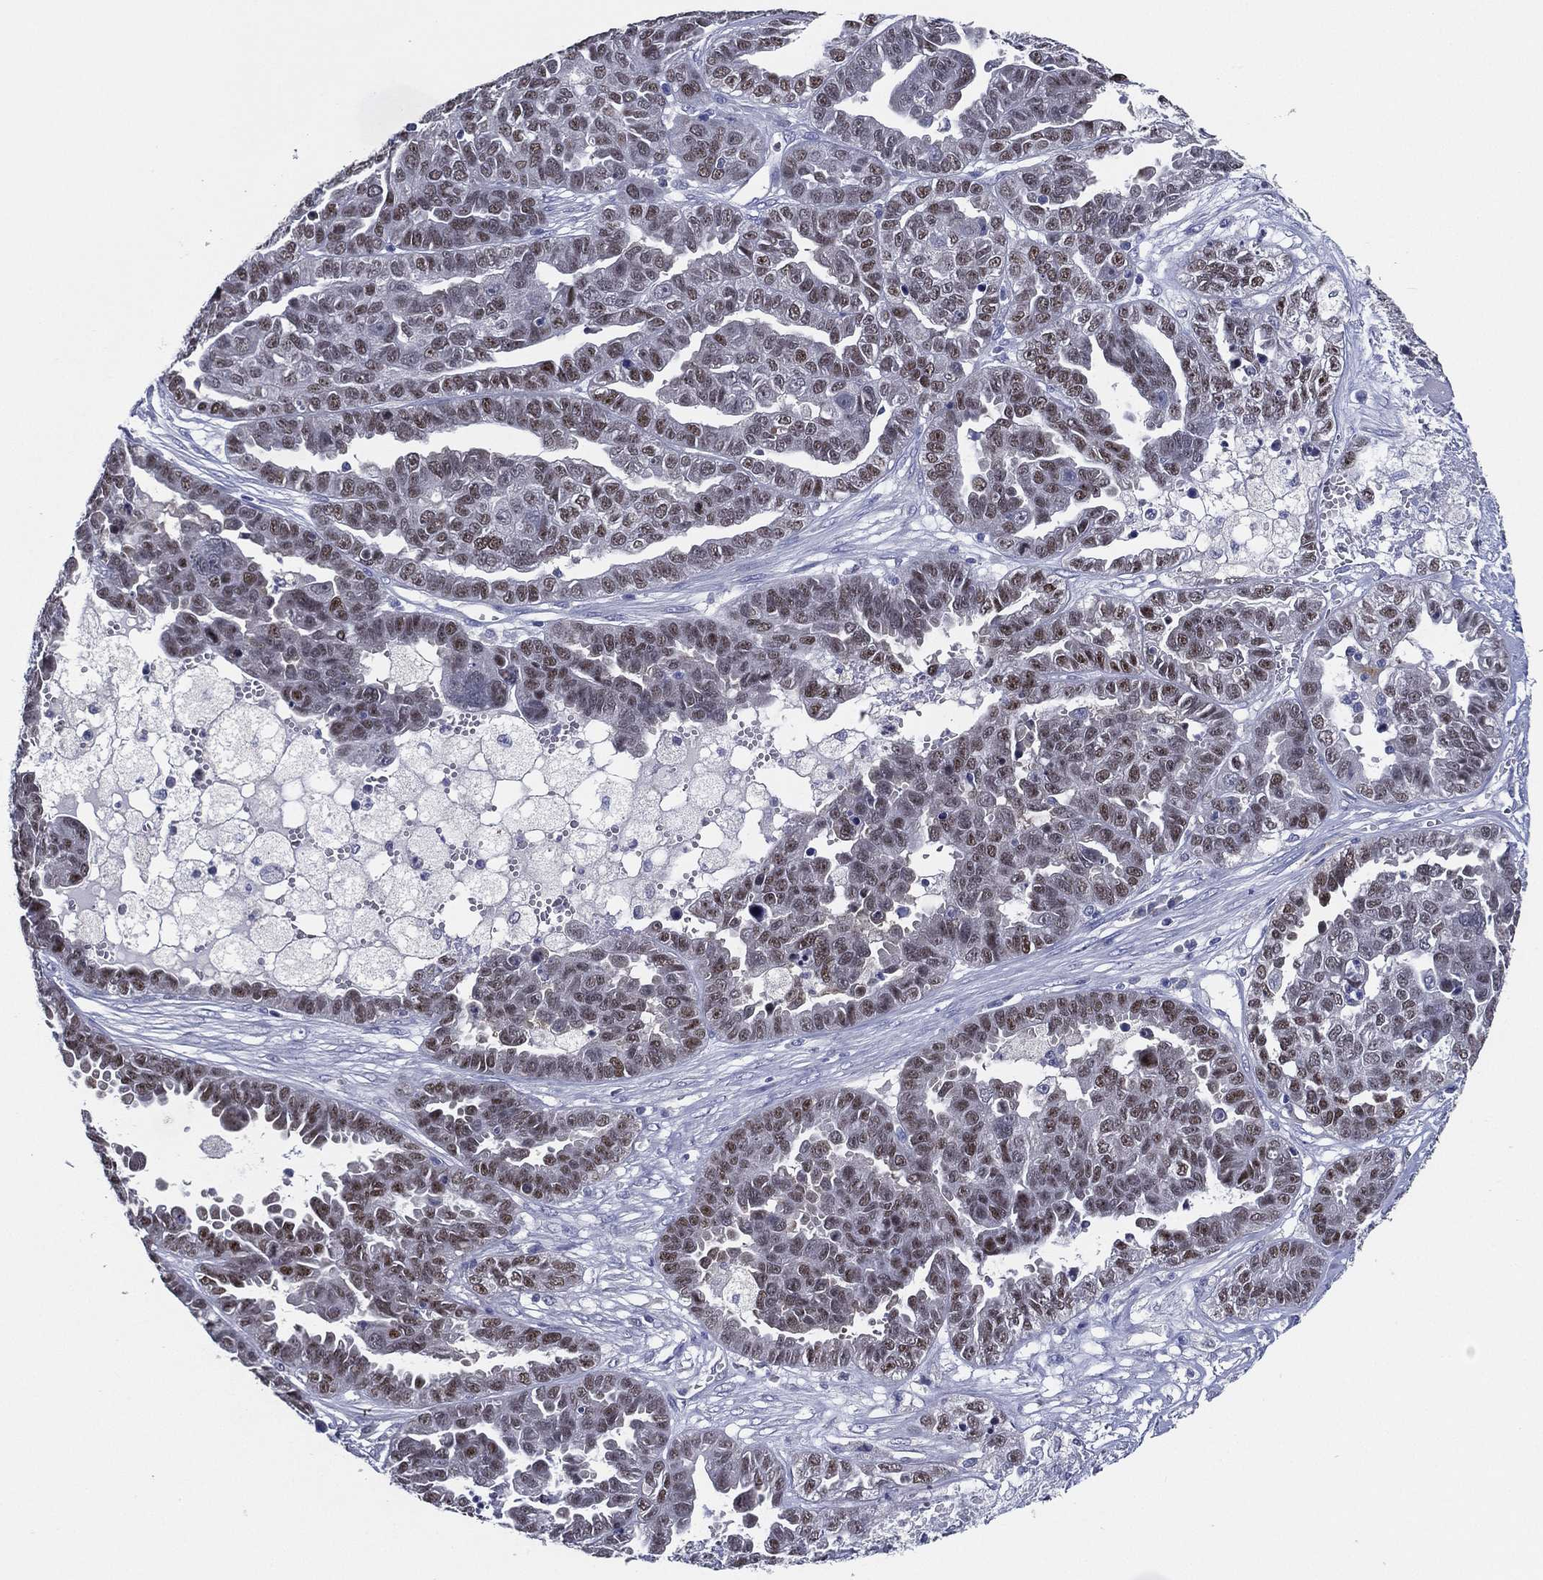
{"staining": {"intensity": "moderate", "quantity": "<25%", "location": "nuclear"}, "tissue": "ovarian cancer", "cell_type": "Tumor cells", "image_type": "cancer", "snomed": [{"axis": "morphology", "description": "Cystadenocarcinoma, serous, NOS"}, {"axis": "topography", "description": "Ovary"}], "caption": "Serous cystadenocarcinoma (ovarian) tissue reveals moderate nuclear staining in about <25% of tumor cells The protein is shown in brown color, while the nuclei are stained blue.", "gene": "TFAP2A", "patient": {"sex": "female", "age": 87}}